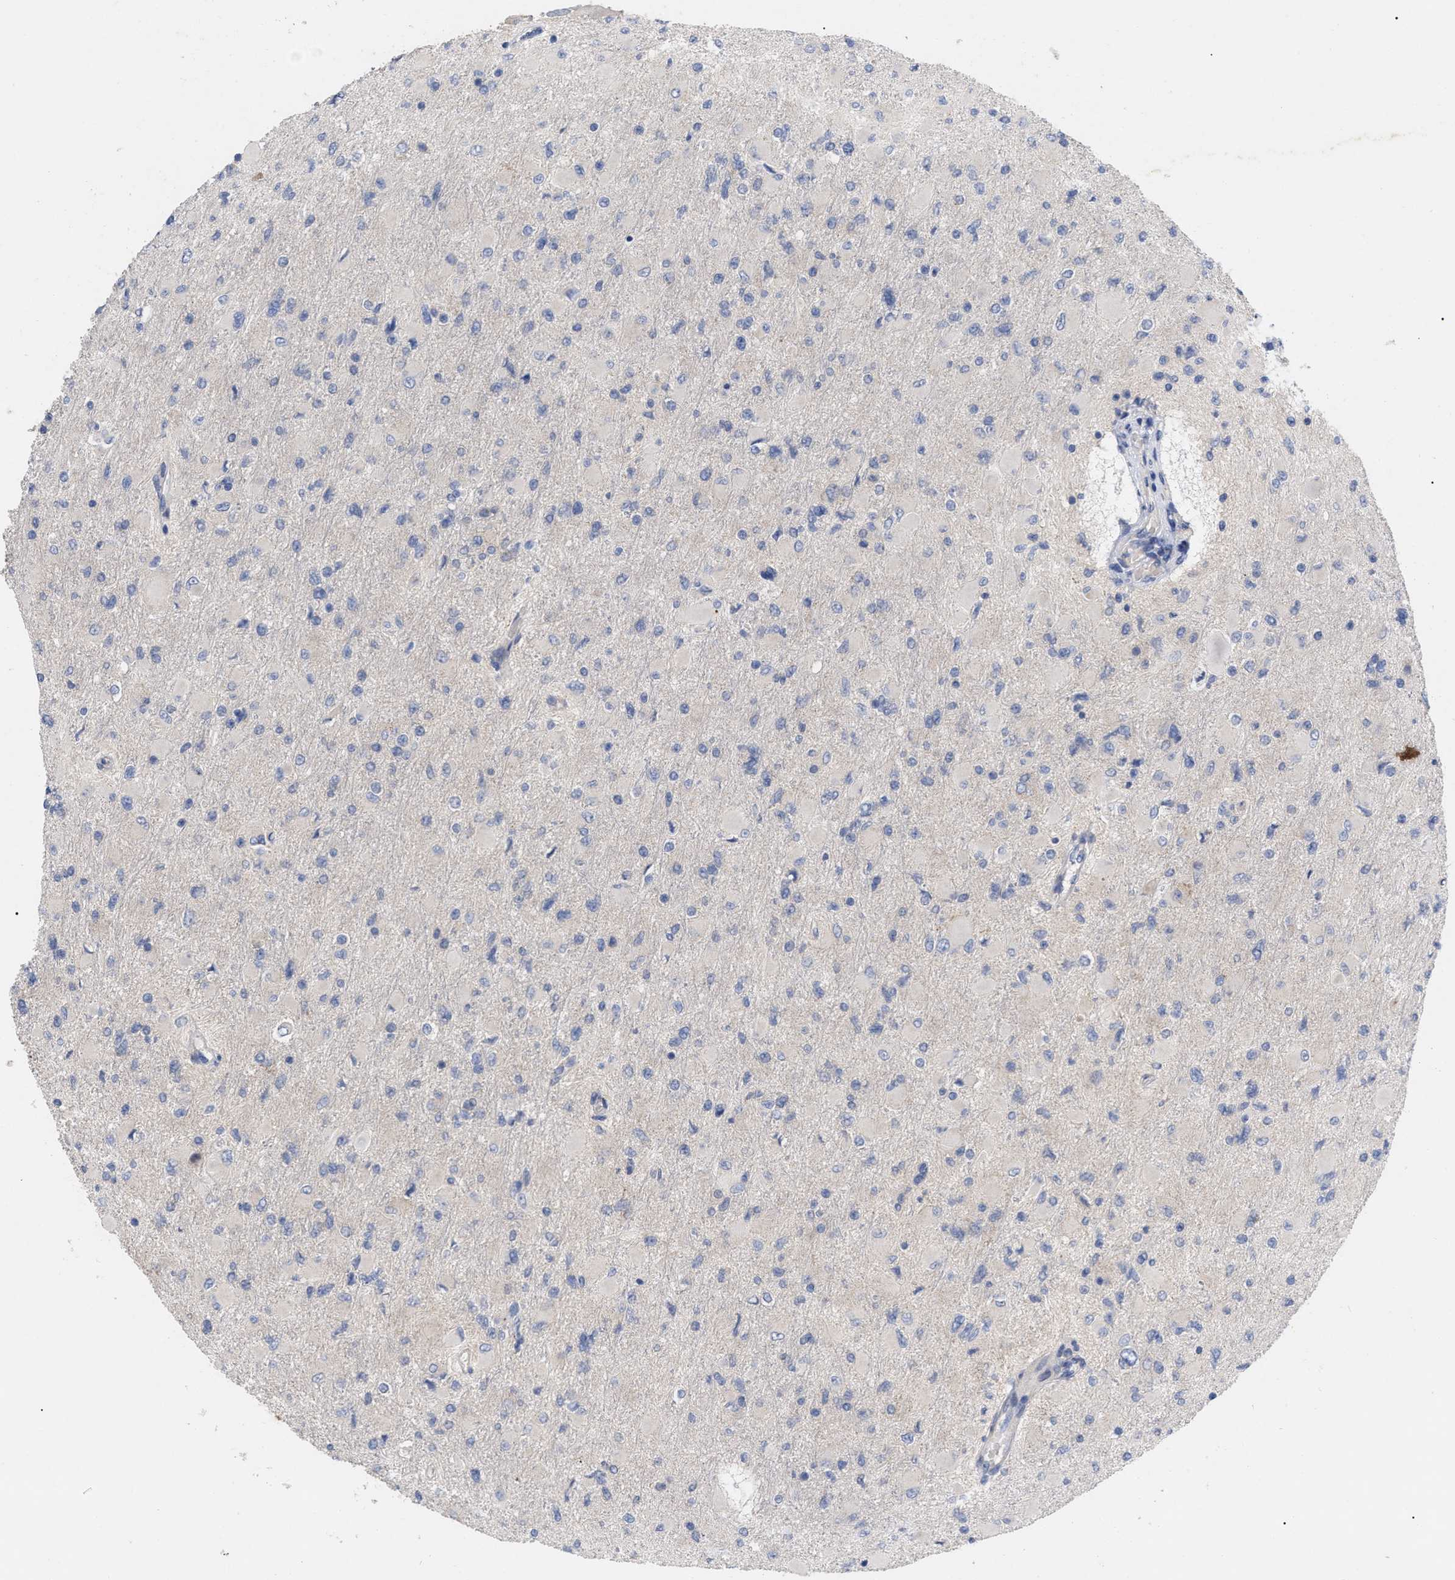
{"staining": {"intensity": "negative", "quantity": "none", "location": "none"}, "tissue": "glioma", "cell_type": "Tumor cells", "image_type": "cancer", "snomed": [{"axis": "morphology", "description": "Glioma, malignant, High grade"}, {"axis": "topography", "description": "Cerebral cortex"}], "caption": "IHC of glioma exhibits no staining in tumor cells.", "gene": "VIP", "patient": {"sex": "female", "age": 36}}